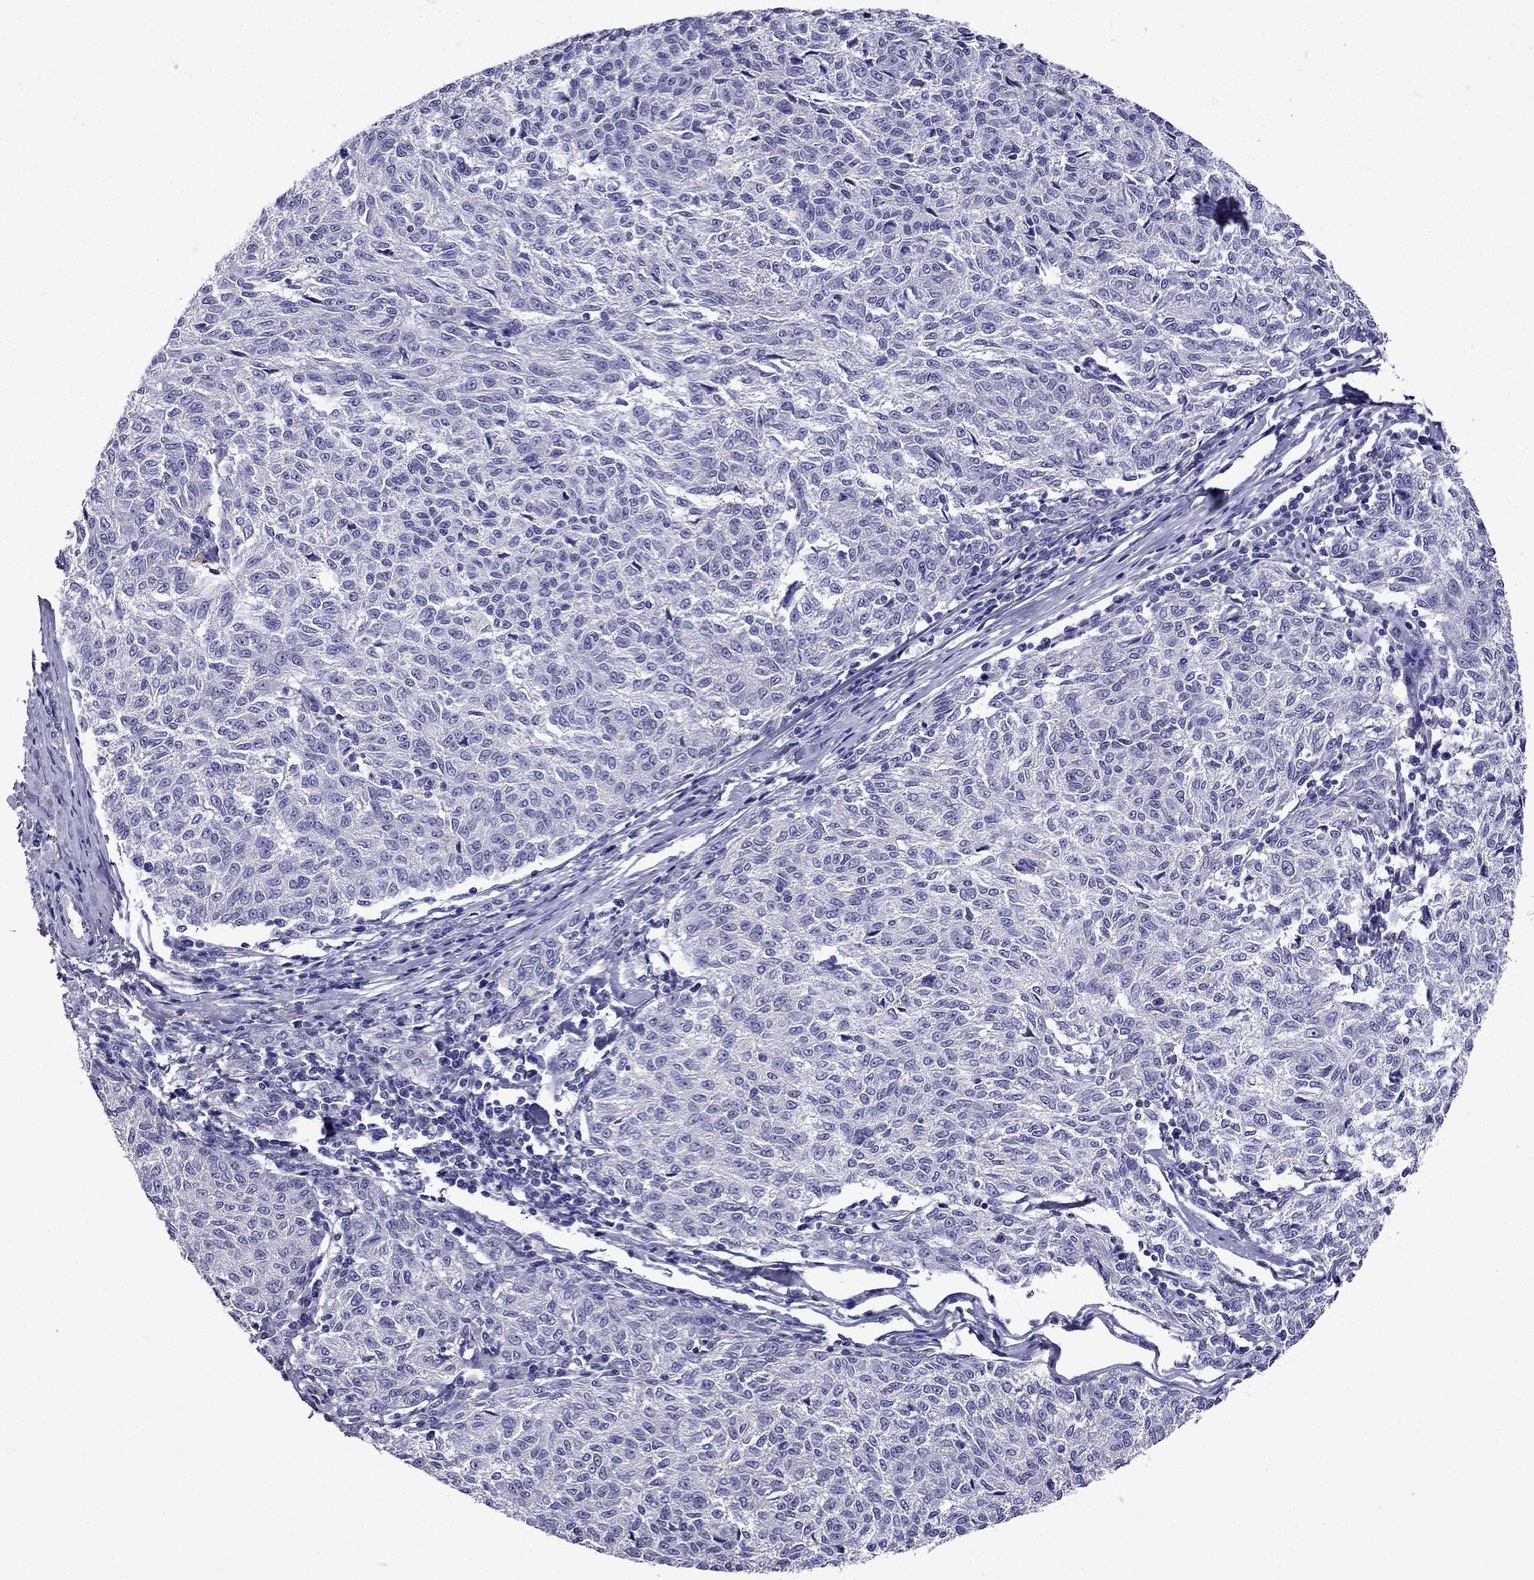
{"staining": {"intensity": "negative", "quantity": "none", "location": "none"}, "tissue": "melanoma", "cell_type": "Tumor cells", "image_type": "cancer", "snomed": [{"axis": "morphology", "description": "Malignant melanoma, NOS"}, {"axis": "topography", "description": "Skin"}], "caption": "This is a photomicrograph of immunohistochemistry staining of malignant melanoma, which shows no staining in tumor cells.", "gene": "DNAH17", "patient": {"sex": "female", "age": 72}}